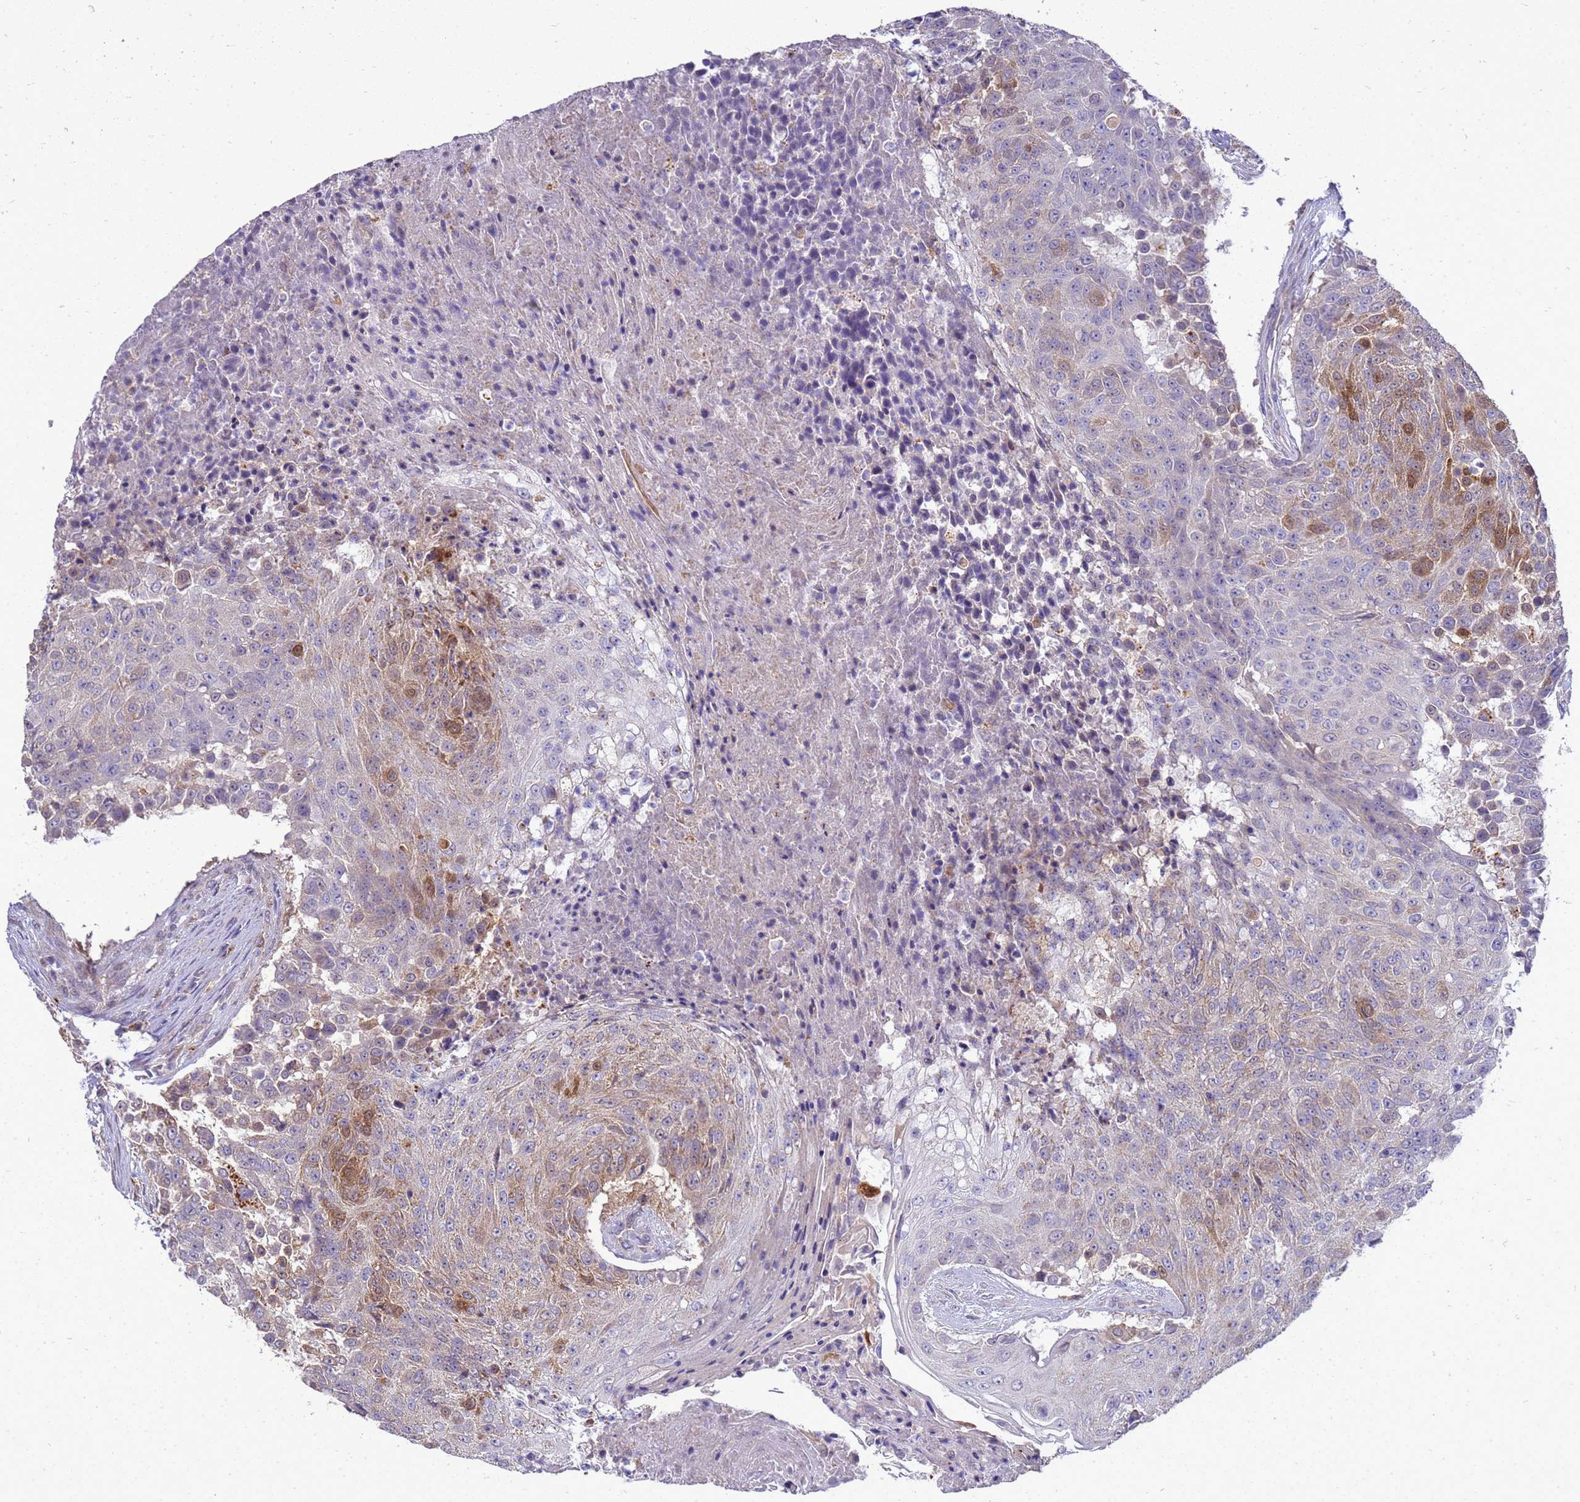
{"staining": {"intensity": "strong", "quantity": "<25%", "location": "cytoplasmic/membranous,nuclear"}, "tissue": "urothelial cancer", "cell_type": "Tumor cells", "image_type": "cancer", "snomed": [{"axis": "morphology", "description": "Urothelial carcinoma, High grade"}, {"axis": "topography", "description": "Urinary bladder"}], "caption": "Immunohistochemical staining of urothelial cancer exhibits medium levels of strong cytoplasmic/membranous and nuclear protein expression in approximately <25% of tumor cells.", "gene": "EIF4EBP3", "patient": {"sex": "female", "age": 63}}